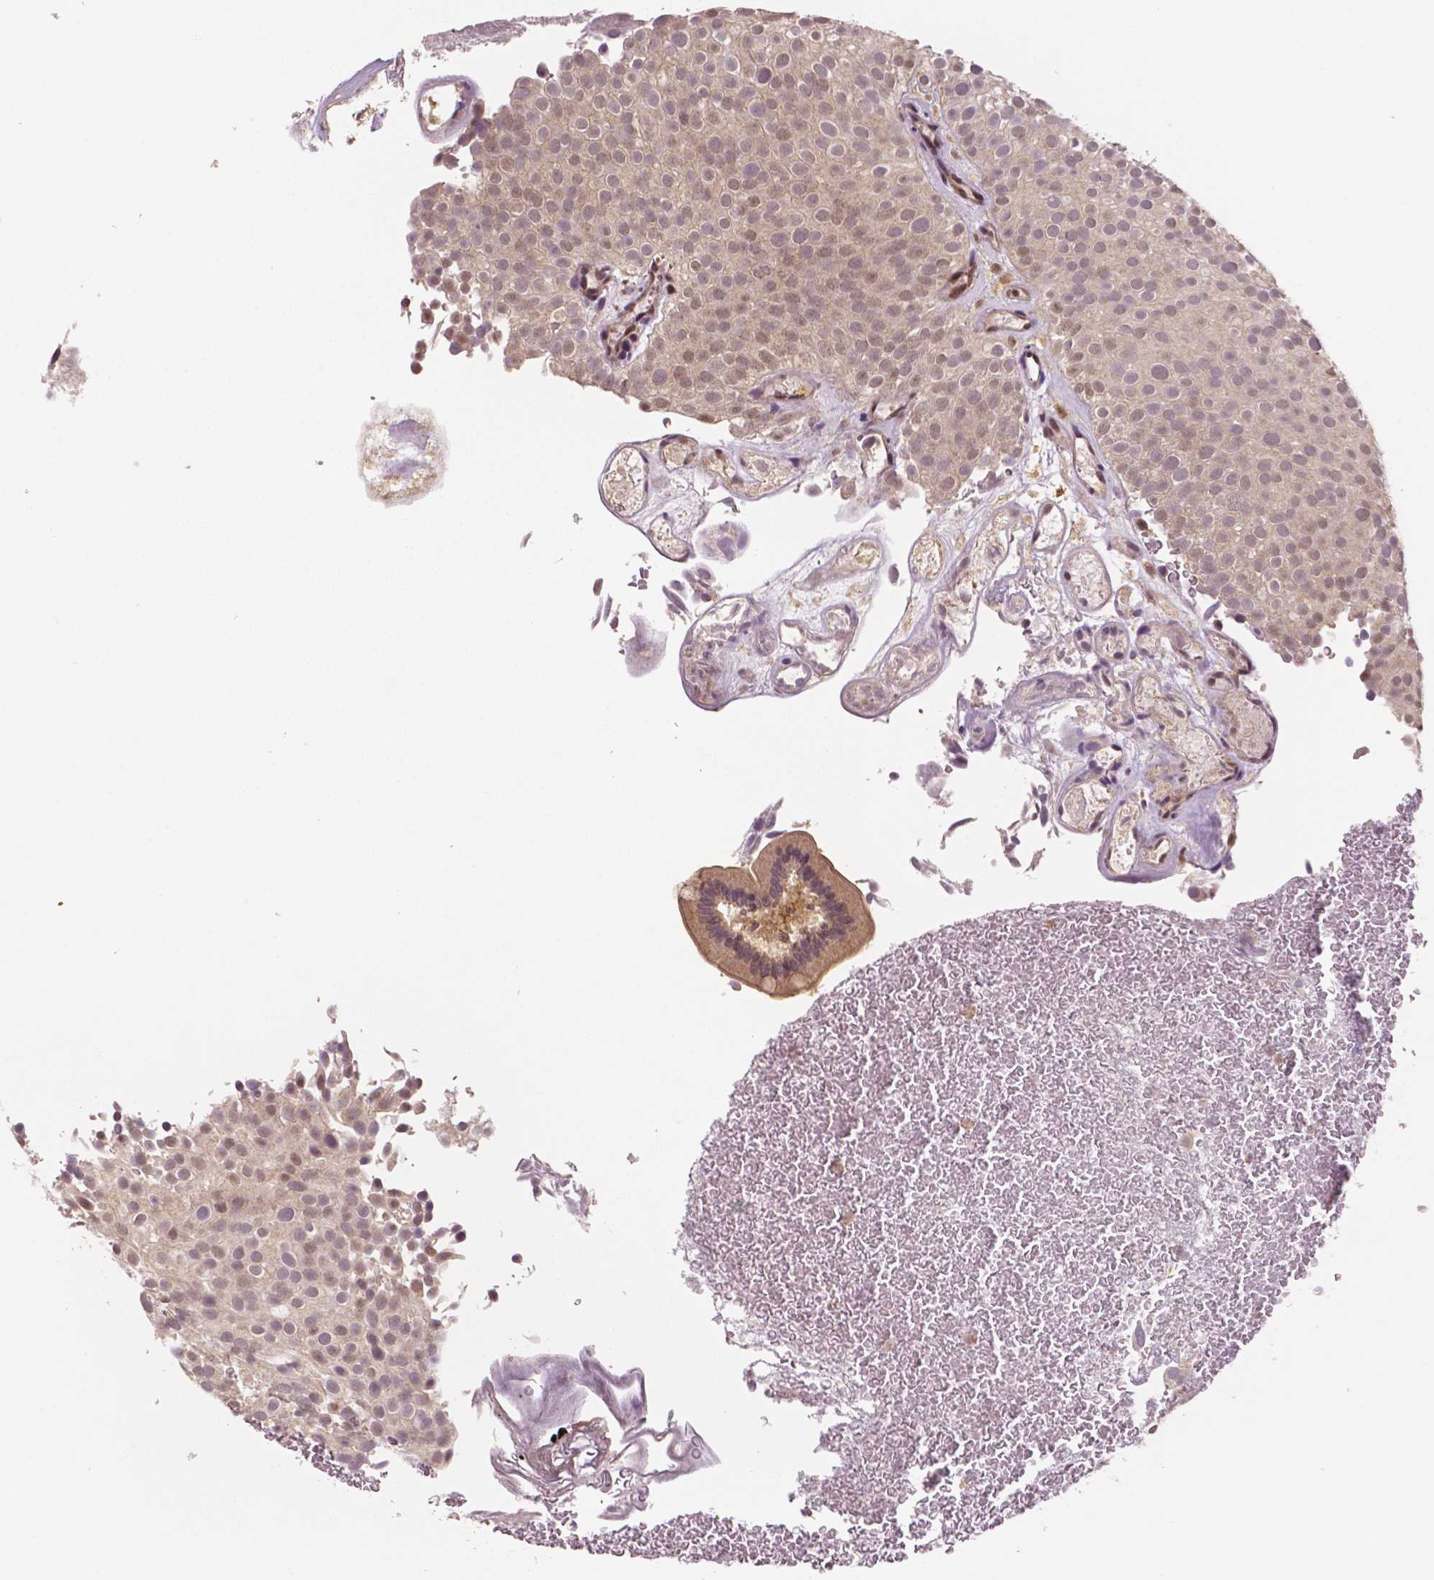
{"staining": {"intensity": "weak", "quantity": ">75%", "location": "cytoplasmic/membranous,nuclear"}, "tissue": "urothelial cancer", "cell_type": "Tumor cells", "image_type": "cancer", "snomed": [{"axis": "morphology", "description": "Urothelial carcinoma, Low grade"}, {"axis": "topography", "description": "Urinary bladder"}], "caption": "This histopathology image shows immunohistochemistry (IHC) staining of human urothelial cancer, with low weak cytoplasmic/membranous and nuclear positivity in approximately >75% of tumor cells.", "gene": "STAT3", "patient": {"sex": "male", "age": 78}}